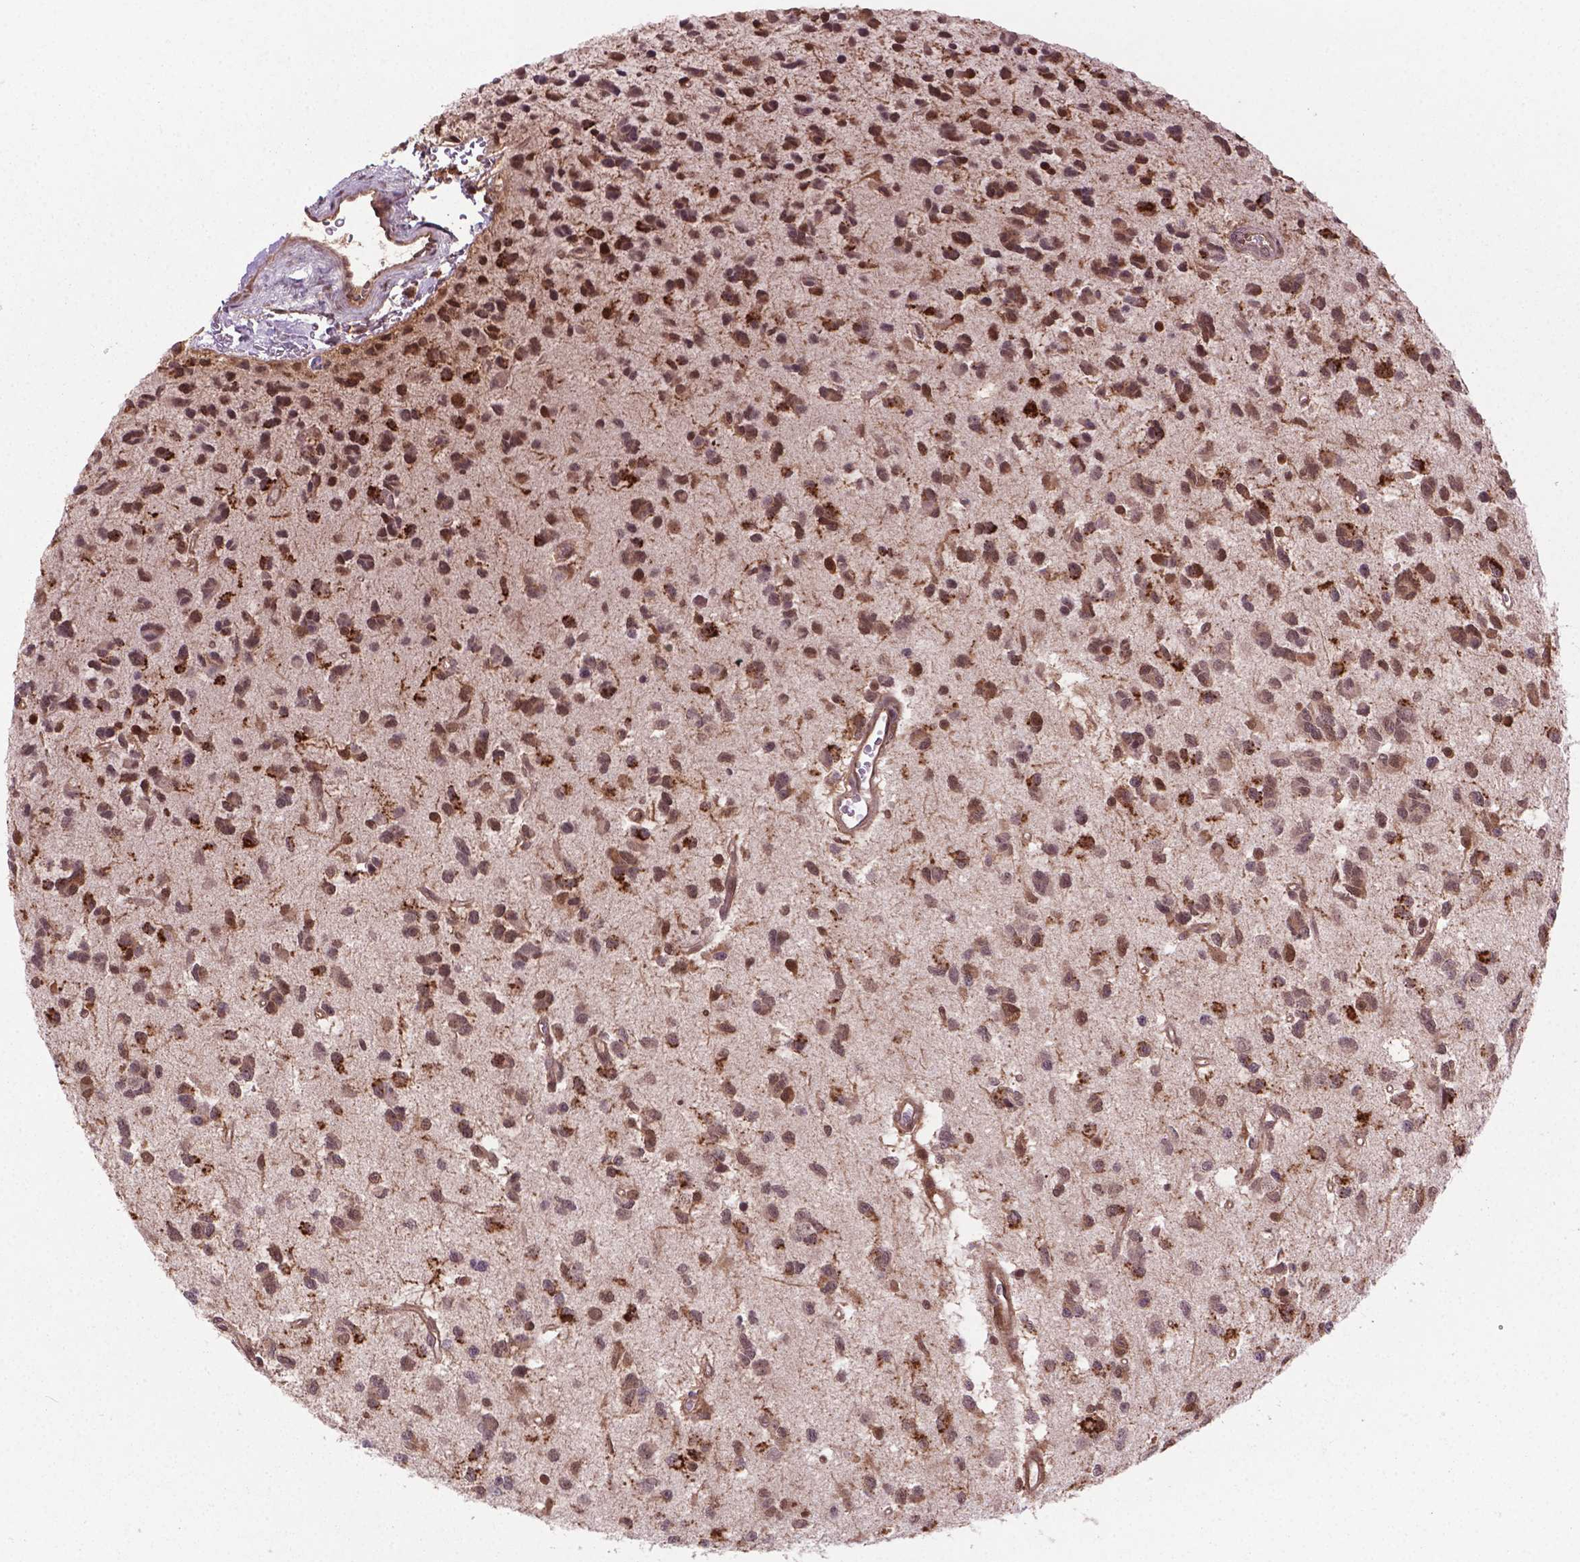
{"staining": {"intensity": "weak", "quantity": ">75%", "location": "cytoplasmic/membranous,nuclear"}, "tissue": "glioma", "cell_type": "Tumor cells", "image_type": "cancer", "snomed": [{"axis": "morphology", "description": "Glioma, malignant, Low grade"}, {"axis": "topography", "description": "Brain"}], "caption": "Weak cytoplasmic/membranous and nuclear positivity is present in about >75% of tumor cells in low-grade glioma (malignant).", "gene": "PLIN3", "patient": {"sex": "female", "age": 45}}